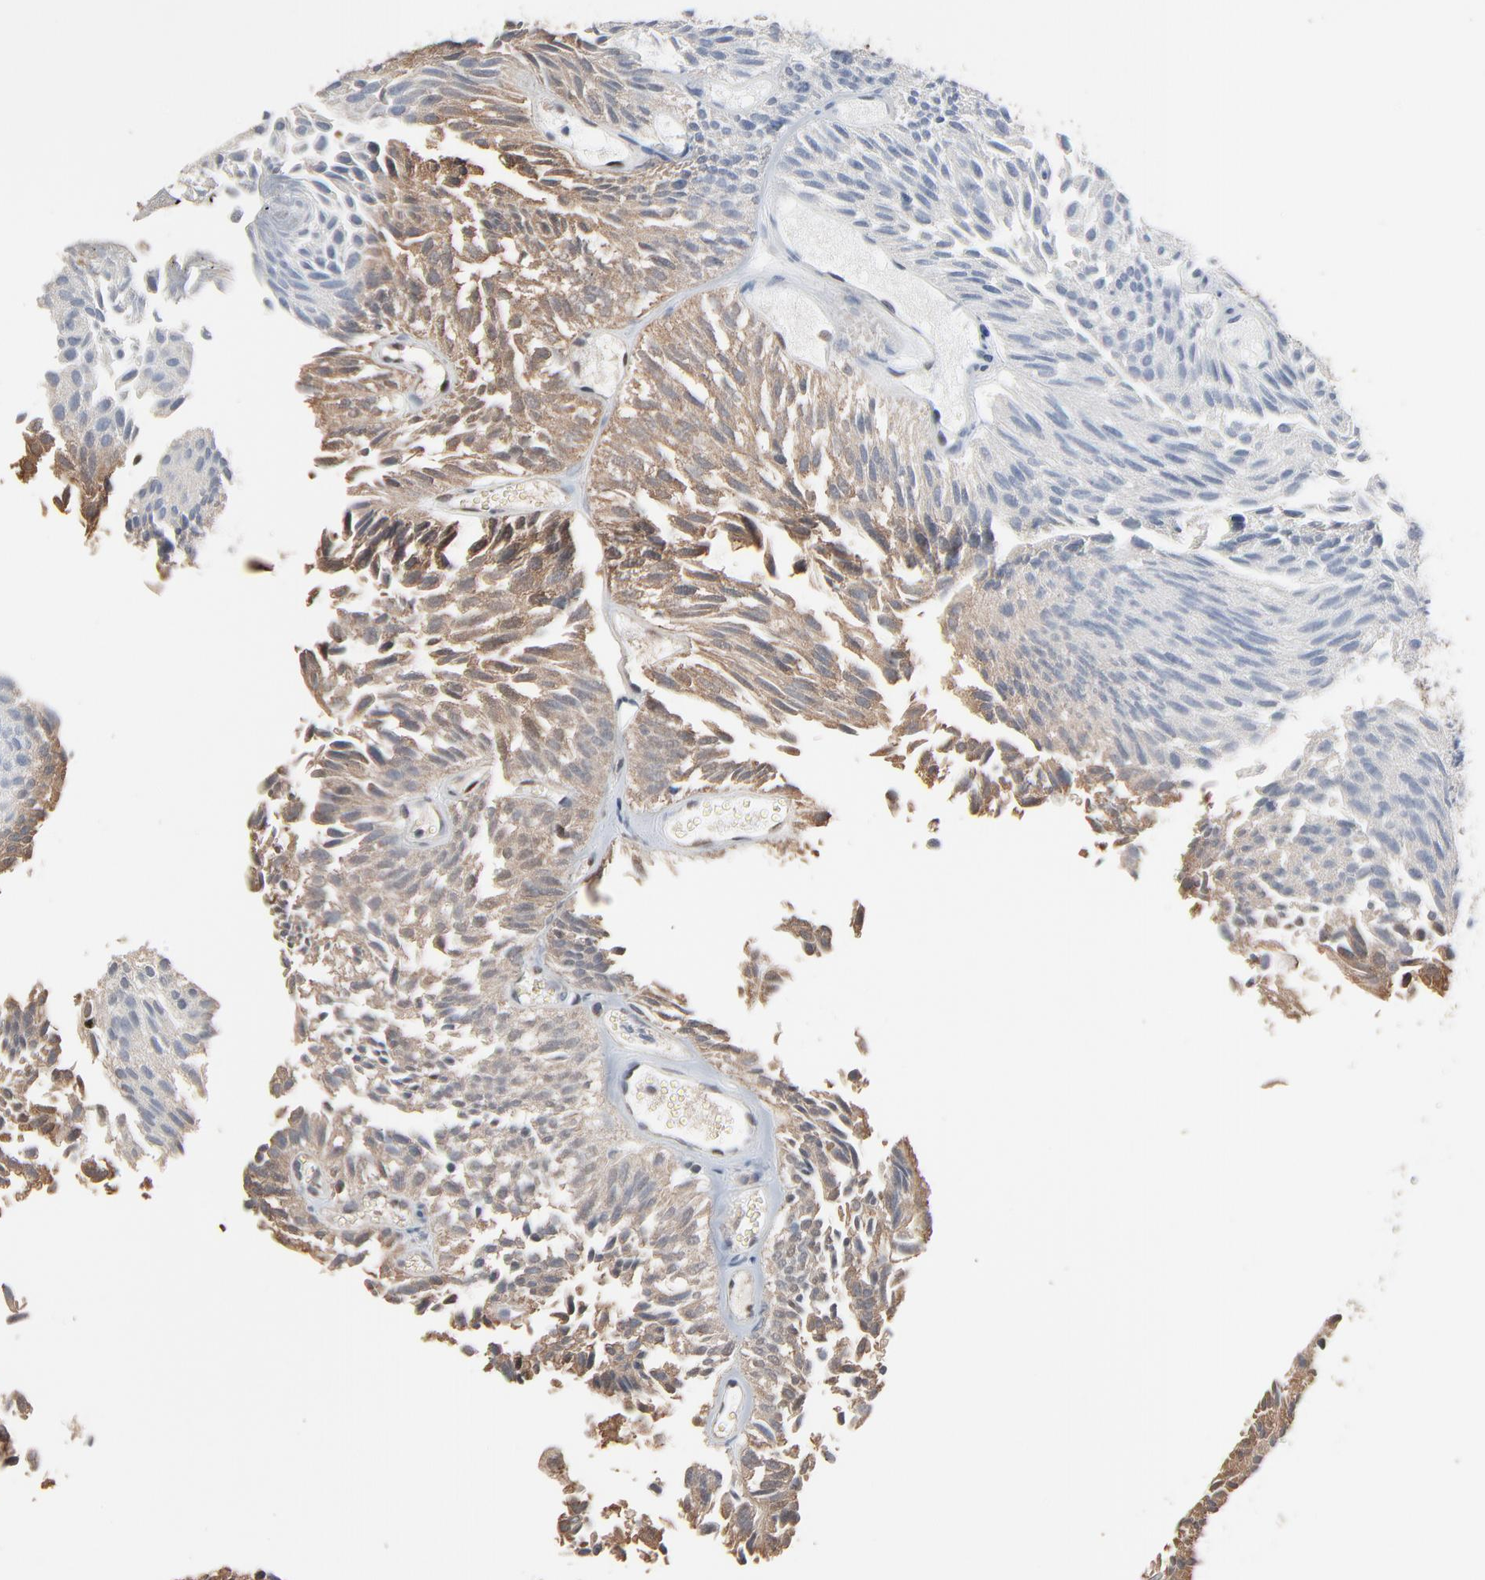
{"staining": {"intensity": "weak", "quantity": "25%-75%", "location": "cytoplasmic/membranous"}, "tissue": "urothelial cancer", "cell_type": "Tumor cells", "image_type": "cancer", "snomed": [{"axis": "morphology", "description": "Urothelial carcinoma, Low grade"}, {"axis": "topography", "description": "Urinary bladder"}], "caption": "Human urothelial cancer stained for a protein (brown) exhibits weak cytoplasmic/membranous positive positivity in about 25%-75% of tumor cells.", "gene": "CCT5", "patient": {"sex": "male", "age": 76}}